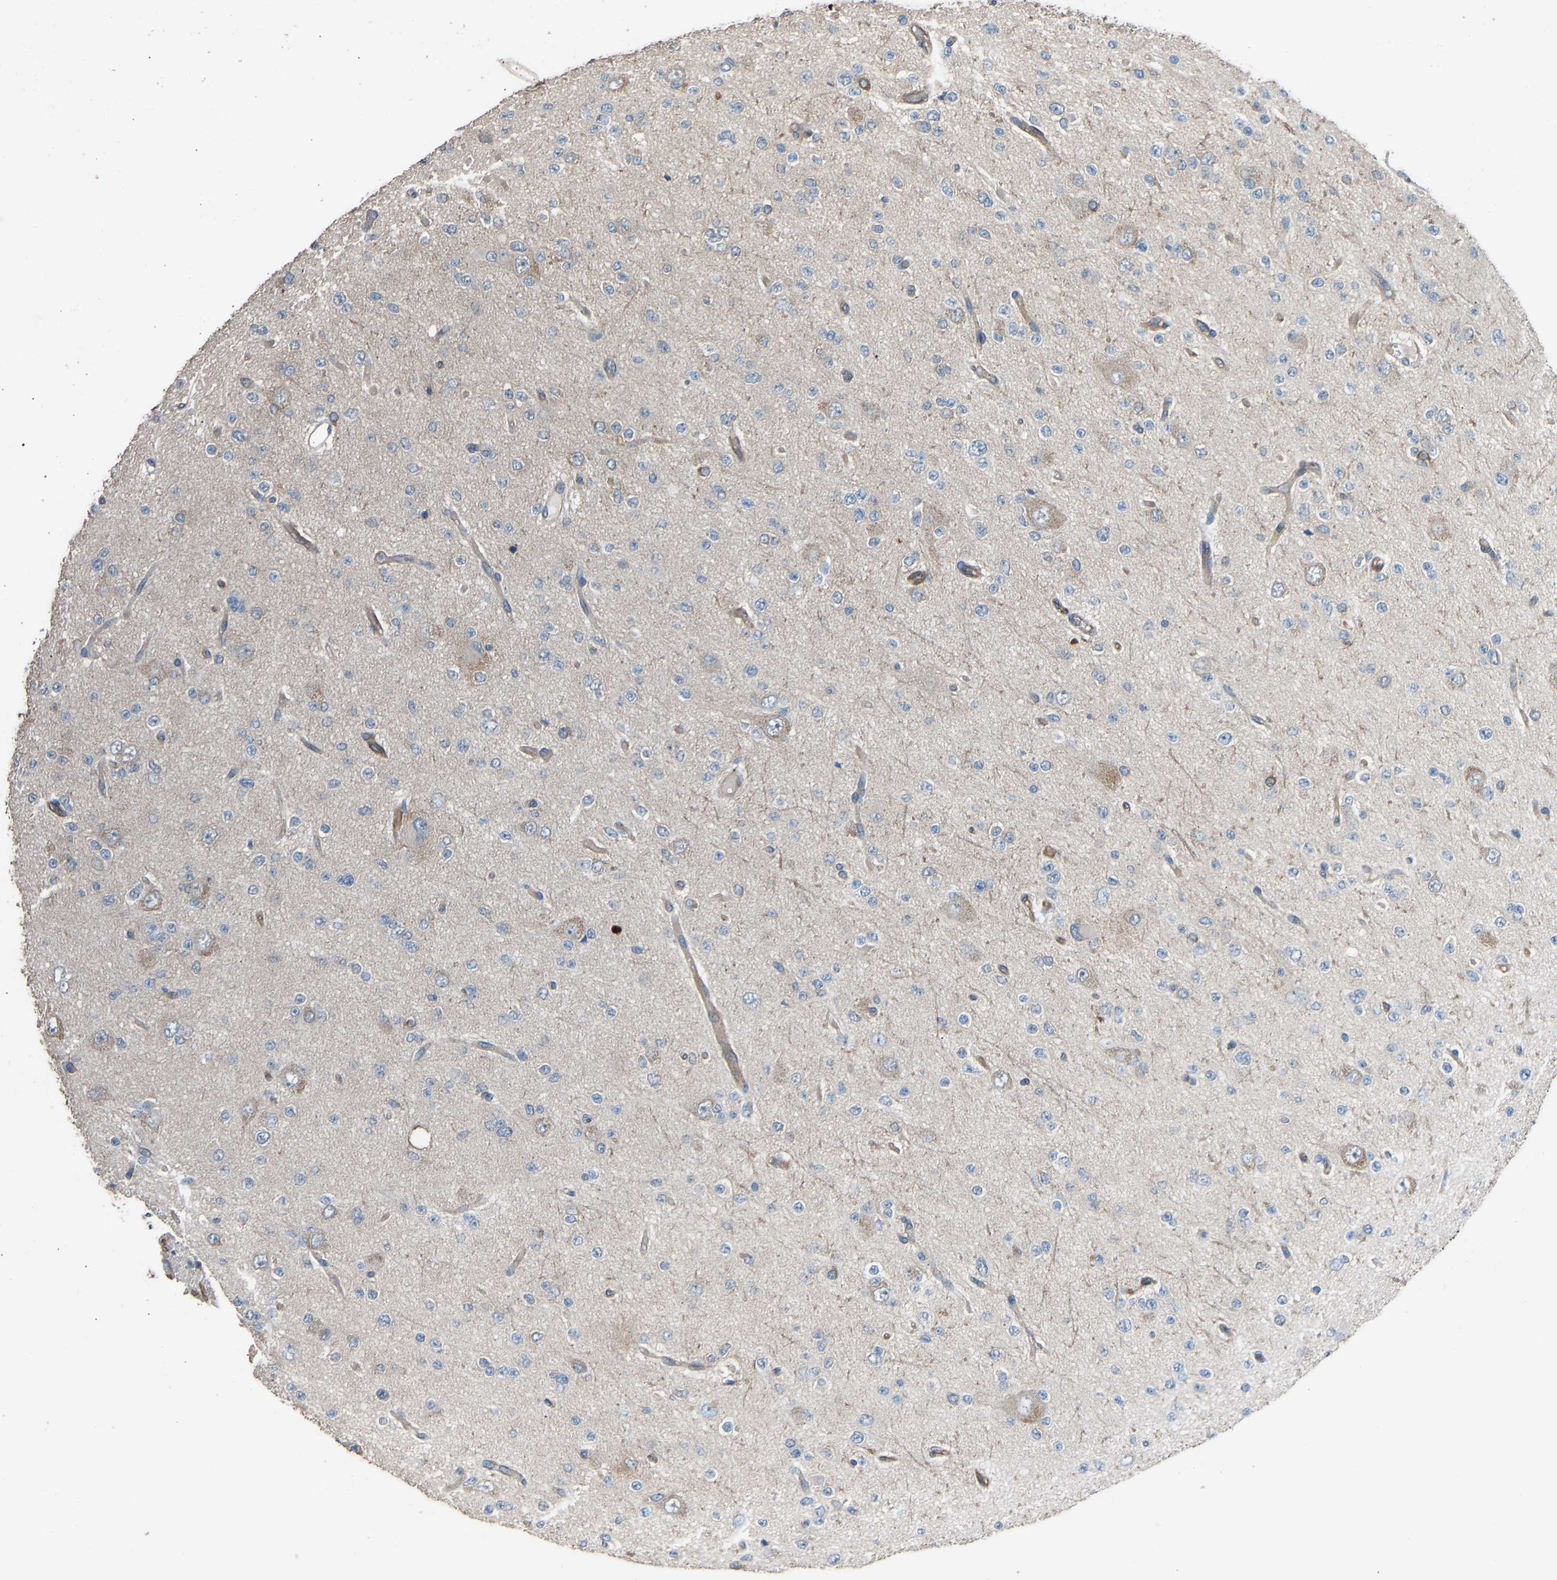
{"staining": {"intensity": "negative", "quantity": "none", "location": "none"}, "tissue": "glioma", "cell_type": "Tumor cells", "image_type": "cancer", "snomed": [{"axis": "morphology", "description": "Glioma, malignant, Low grade"}, {"axis": "topography", "description": "Brain"}], "caption": "IHC micrograph of malignant low-grade glioma stained for a protein (brown), which exhibits no staining in tumor cells.", "gene": "SLC43A1", "patient": {"sex": "male", "age": 38}}